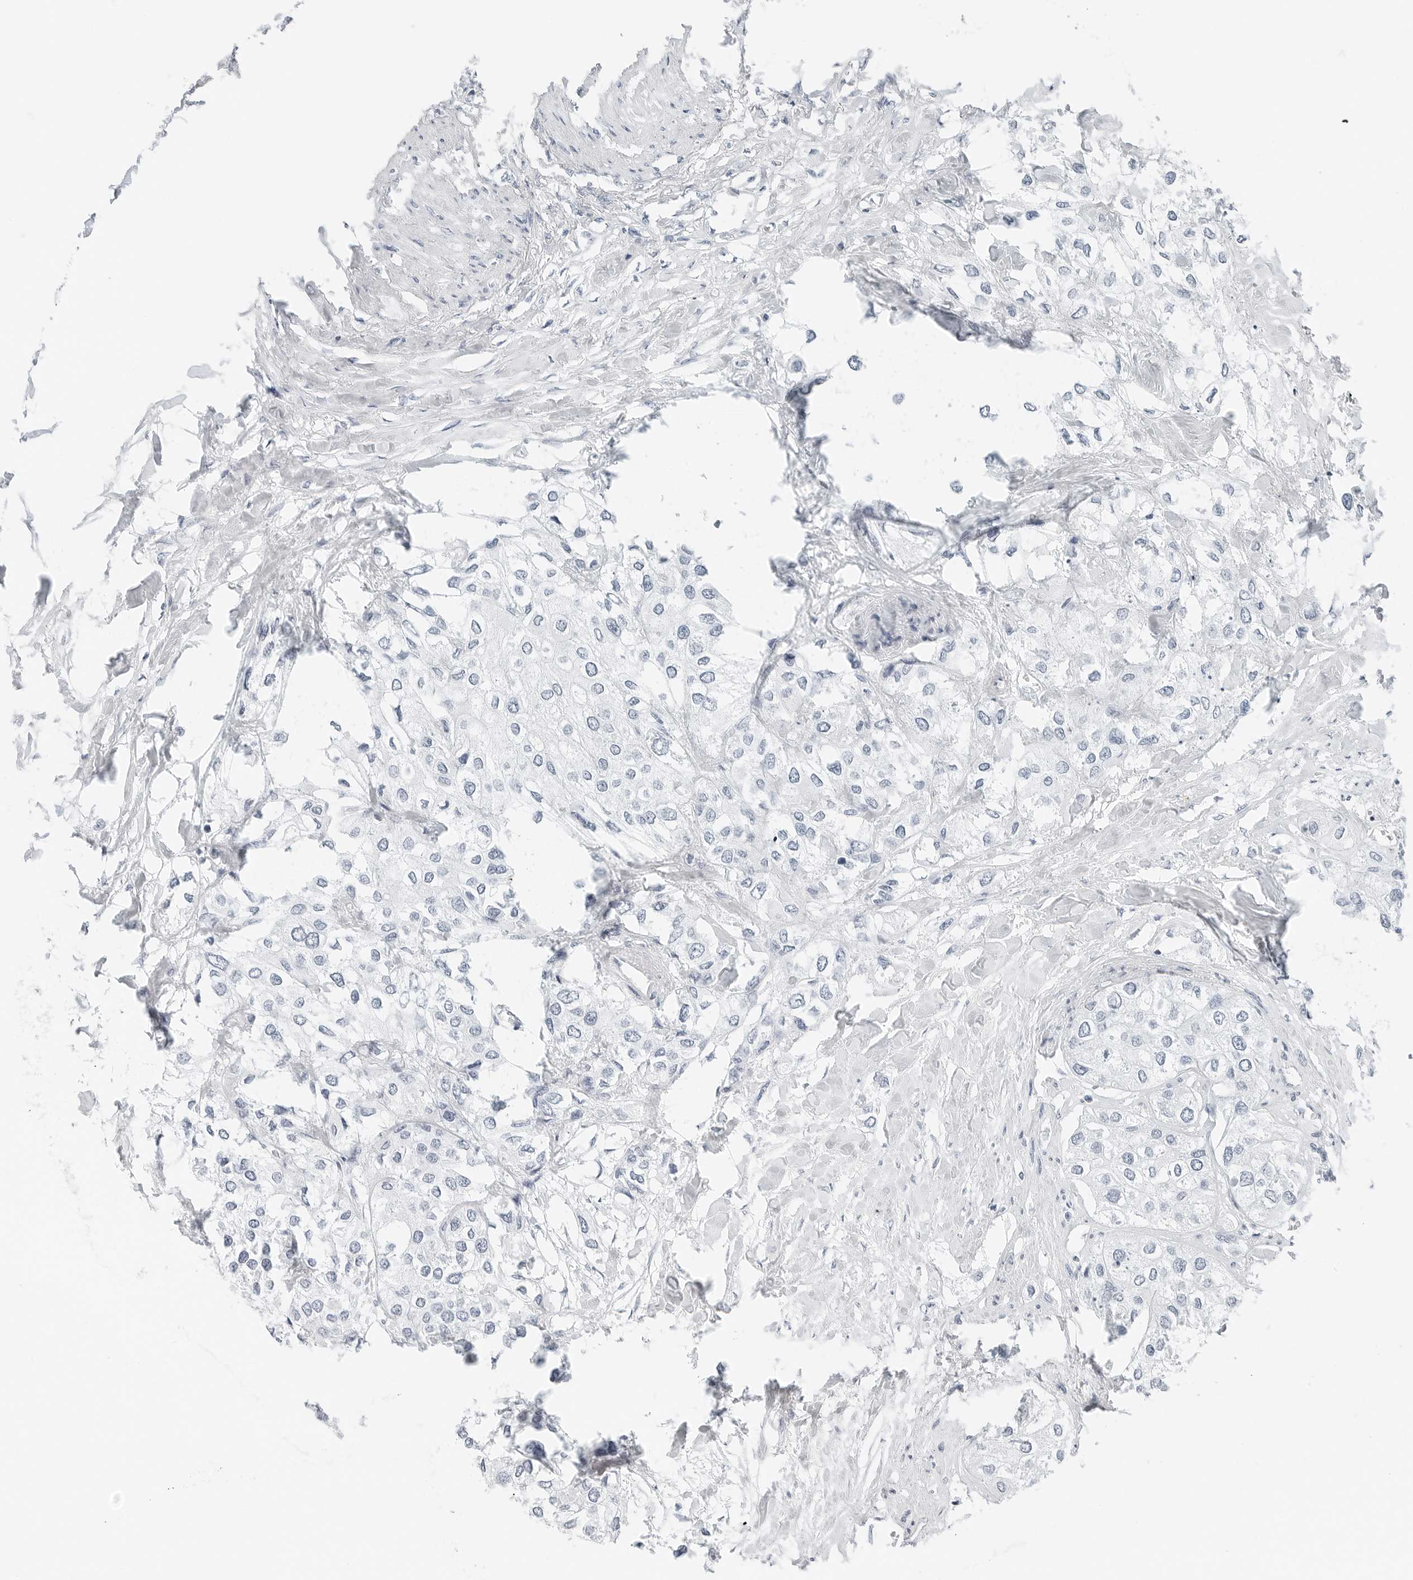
{"staining": {"intensity": "negative", "quantity": "none", "location": "none"}, "tissue": "urothelial cancer", "cell_type": "Tumor cells", "image_type": "cancer", "snomed": [{"axis": "morphology", "description": "Urothelial carcinoma, High grade"}, {"axis": "topography", "description": "Urinary bladder"}], "caption": "Immunohistochemistry (IHC) of urothelial cancer exhibits no positivity in tumor cells.", "gene": "NTMT2", "patient": {"sex": "male", "age": 64}}